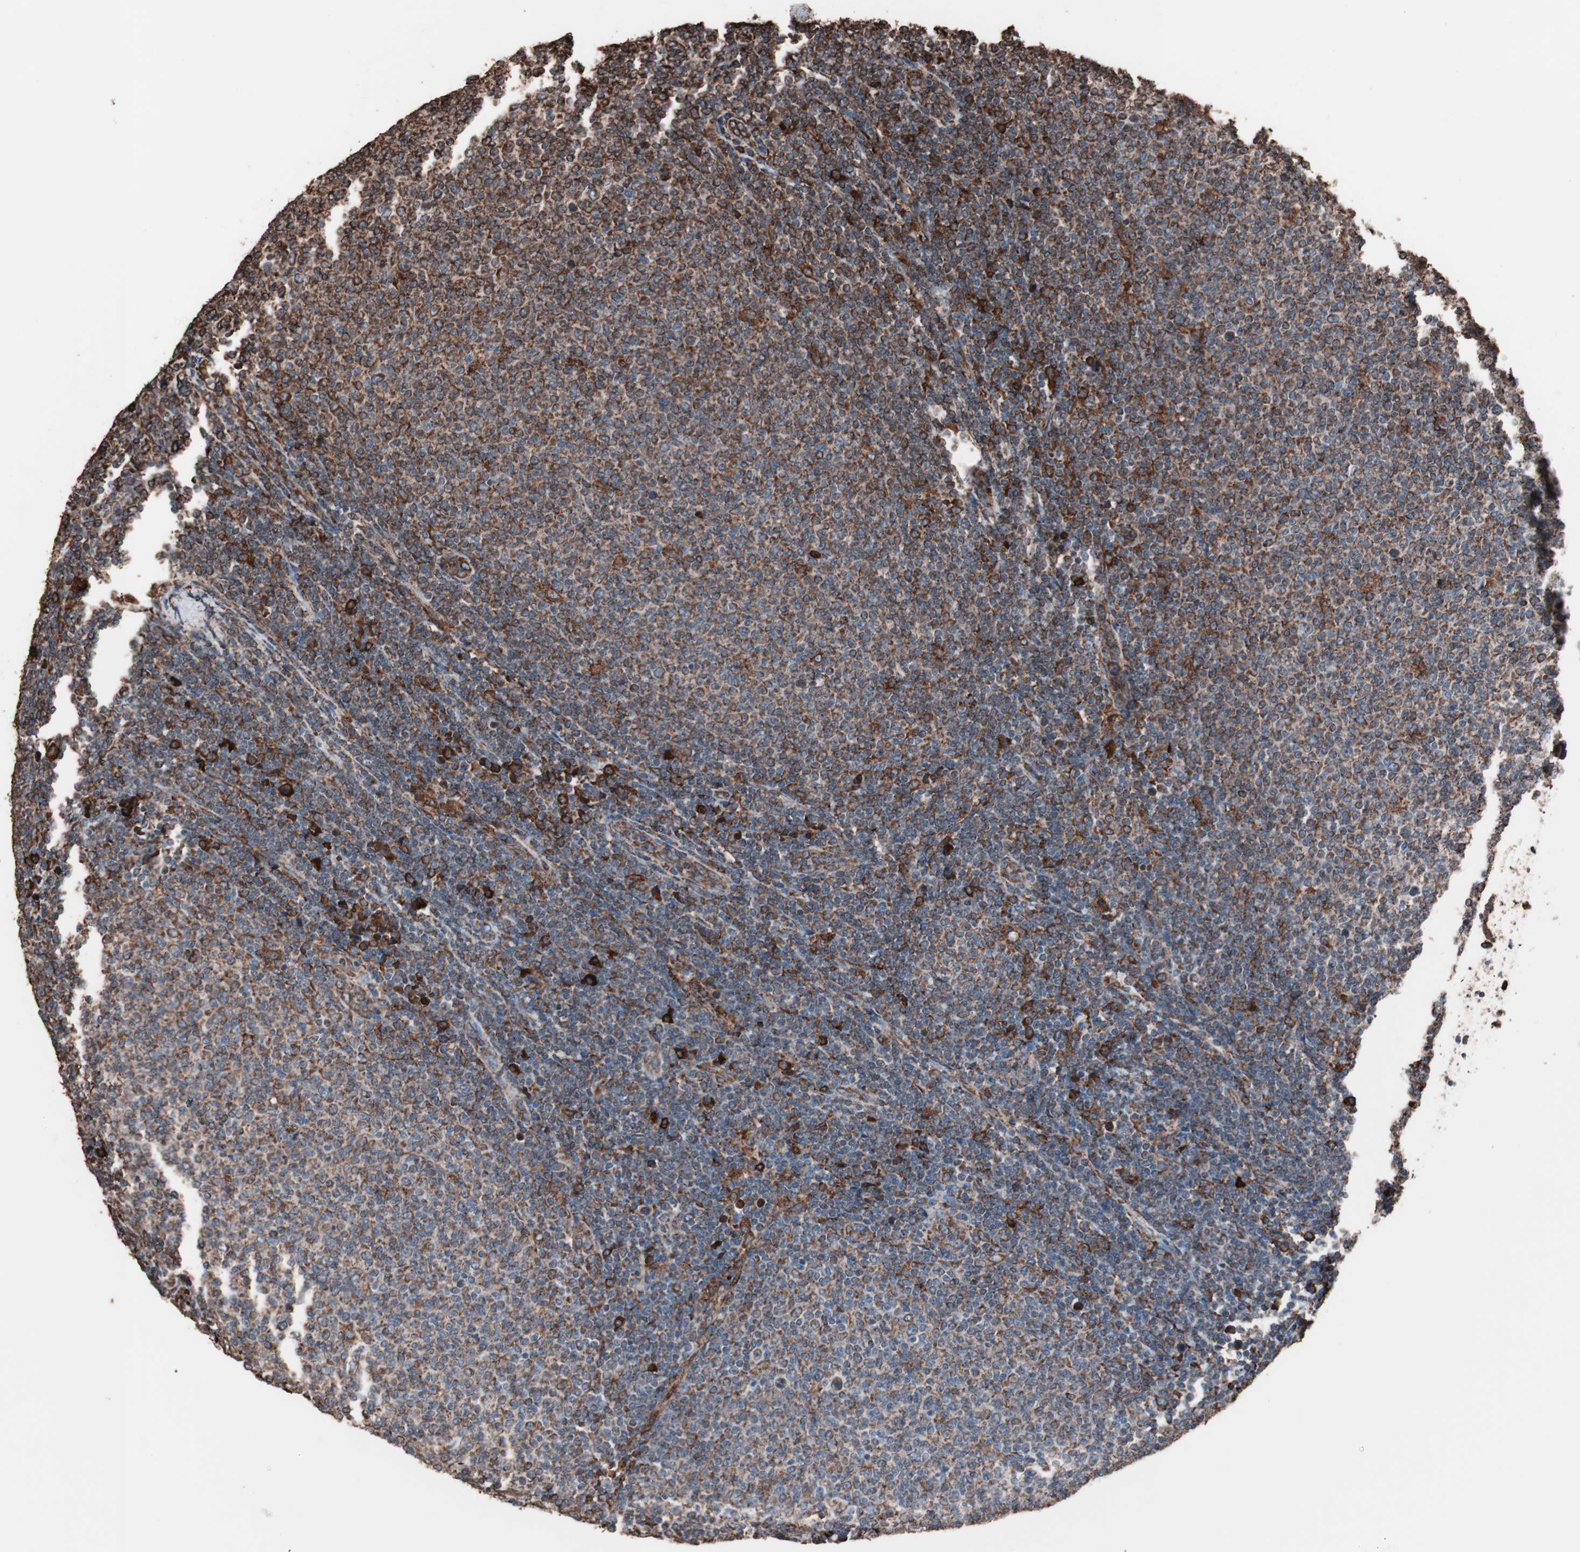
{"staining": {"intensity": "strong", "quantity": ">75%", "location": "cytoplasmic/membranous"}, "tissue": "lymphoma", "cell_type": "Tumor cells", "image_type": "cancer", "snomed": [{"axis": "morphology", "description": "Malignant lymphoma, non-Hodgkin's type, Low grade"}, {"axis": "topography", "description": "Lymph node"}], "caption": "A brown stain labels strong cytoplasmic/membranous staining of a protein in lymphoma tumor cells.", "gene": "HSP90B1", "patient": {"sex": "male", "age": 66}}